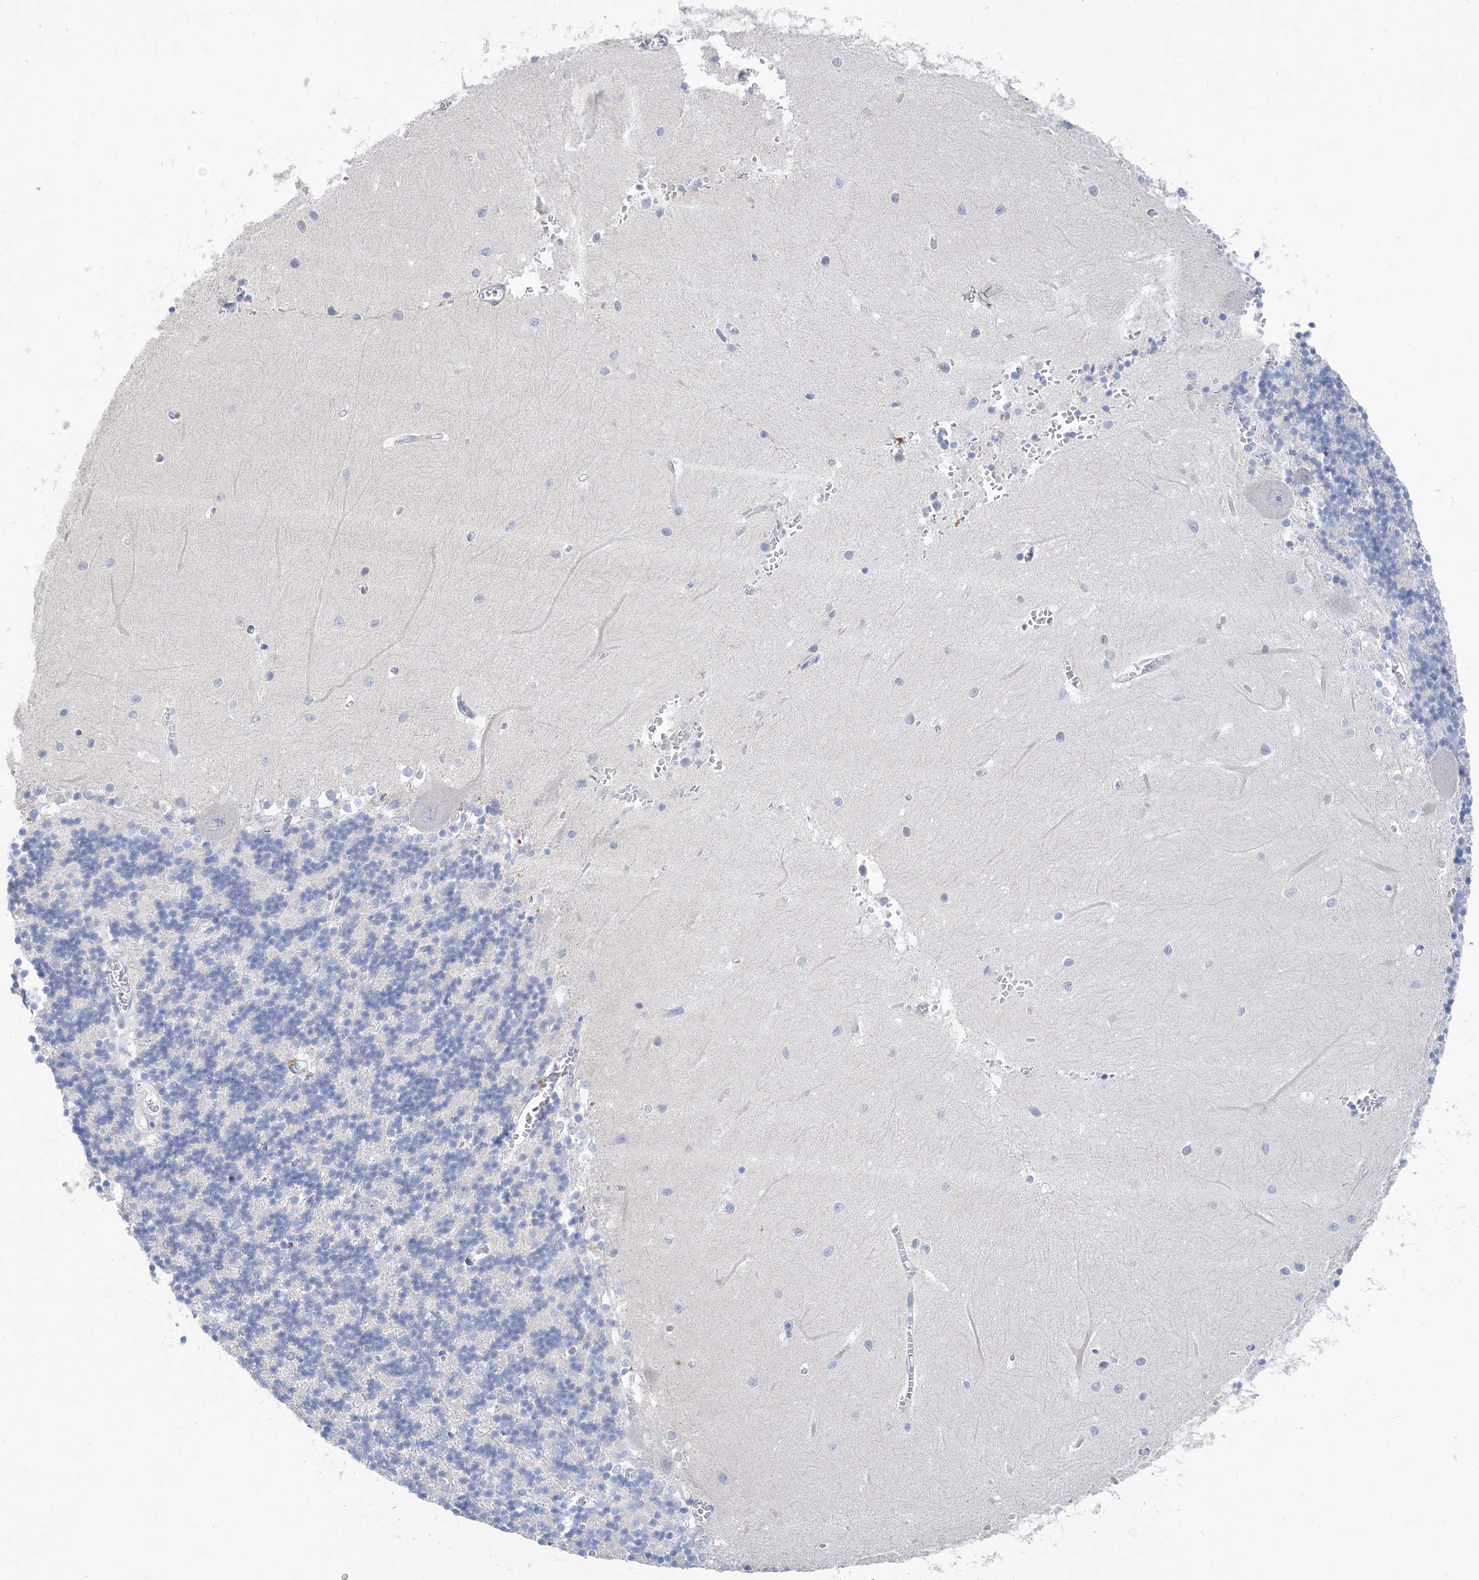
{"staining": {"intensity": "negative", "quantity": "none", "location": "none"}, "tissue": "cerebellum", "cell_type": "Cells in granular layer", "image_type": "normal", "snomed": [{"axis": "morphology", "description": "Normal tissue, NOS"}, {"axis": "topography", "description": "Cerebellum"}], "caption": "Immunohistochemistry histopathology image of unremarkable cerebellum: human cerebellum stained with DAB (3,3'-diaminobenzidine) shows no significant protein positivity in cells in granular layer. (DAB (3,3'-diaminobenzidine) immunohistochemistry (IHC) visualized using brightfield microscopy, high magnification).", "gene": "SH3YL1", "patient": {"sex": "male", "age": 37}}